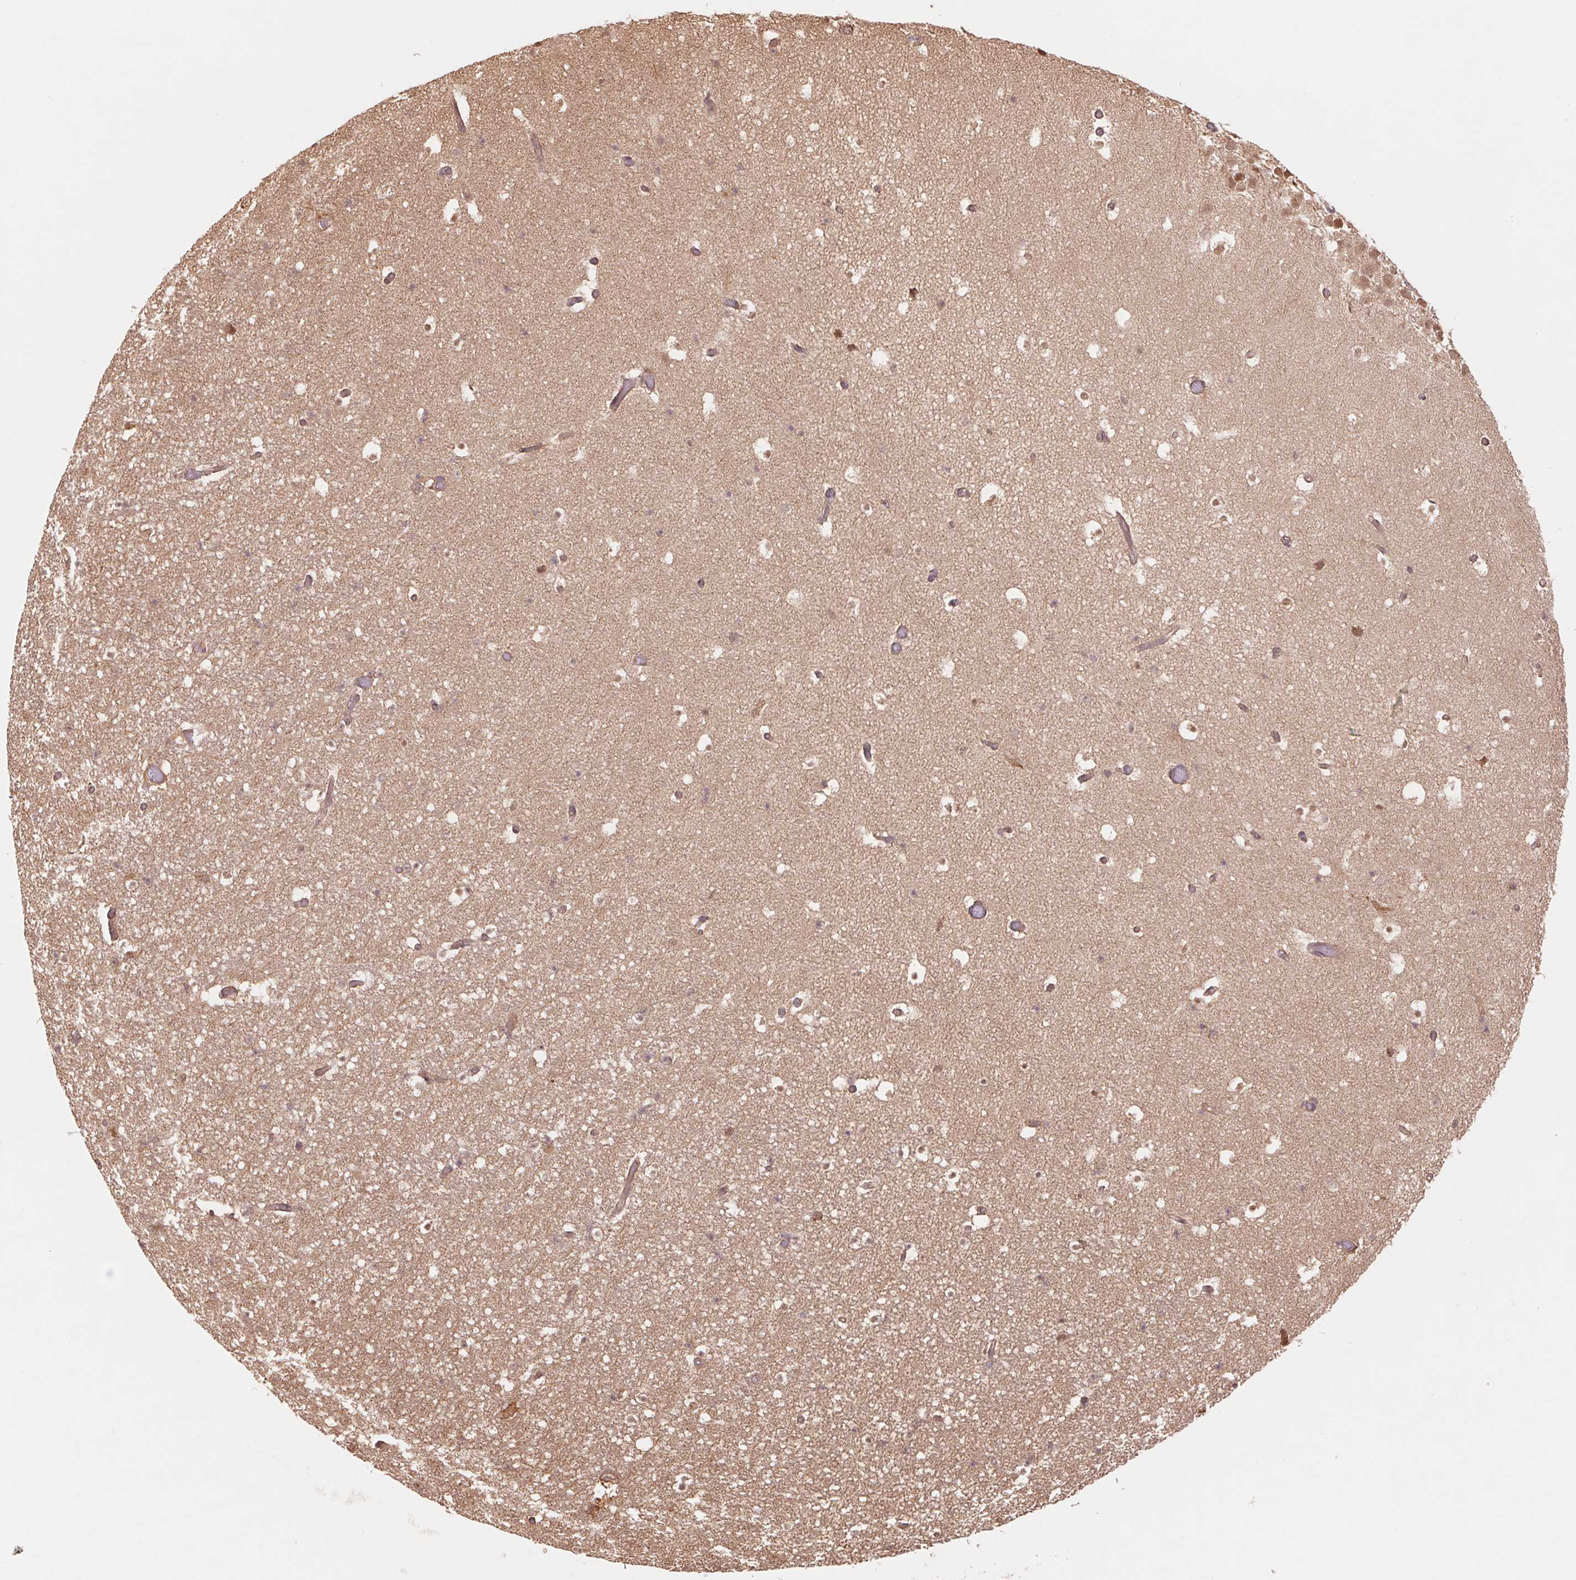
{"staining": {"intensity": "moderate", "quantity": "25%-75%", "location": "cytoplasmic/membranous,nuclear"}, "tissue": "hippocampus", "cell_type": "Glial cells", "image_type": "normal", "snomed": [{"axis": "morphology", "description": "Normal tissue, NOS"}, {"axis": "topography", "description": "Hippocampus"}], "caption": "Protein expression analysis of unremarkable hippocampus demonstrates moderate cytoplasmic/membranous,nuclear positivity in approximately 25%-75% of glial cells. (brown staining indicates protein expression, while blue staining denotes nuclei).", "gene": "RRM1", "patient": {"sex": "male", "age": 26}}